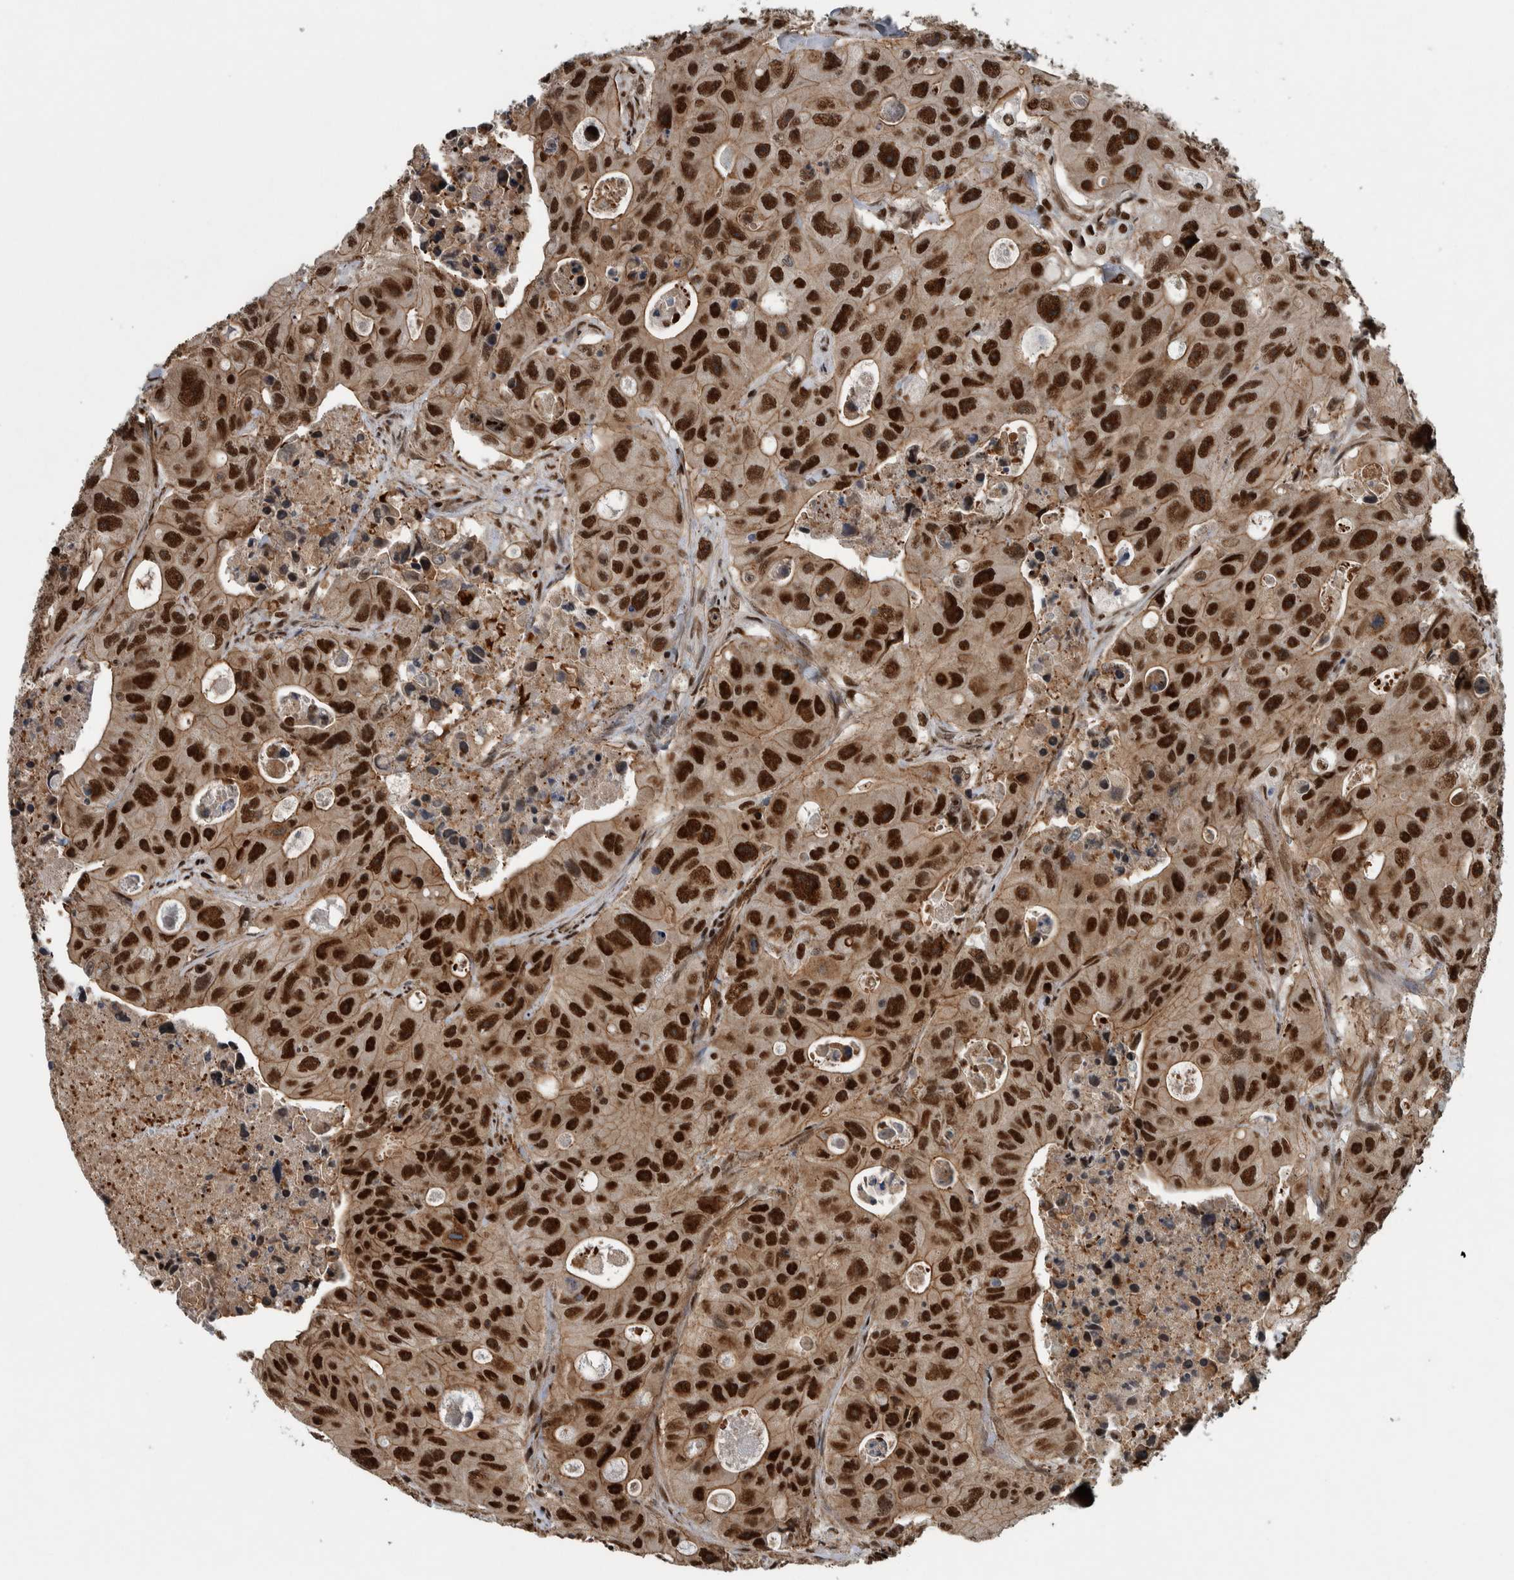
{"staining": {"intensity": "strong", "quantity": ">75%", "location": "nuclear"}, "tissue": "colorectal cancer", "cell_type": "Tumor cells", "image_type": "cancer", "snomed": [{"axis": "morphology", "description": "Adenocarcinoma, NOS"}, {"axis": "topography", "description": "Colon"}], "caption": "Immunohistochemical staining of colorectal cancer displays strong nuclear protein staining in about >75% of tumor cells. (IHC, brightfield microscopy, high magnification).", "gene": "FAM135B", "patient": {"sex": "female", "age": 46}}